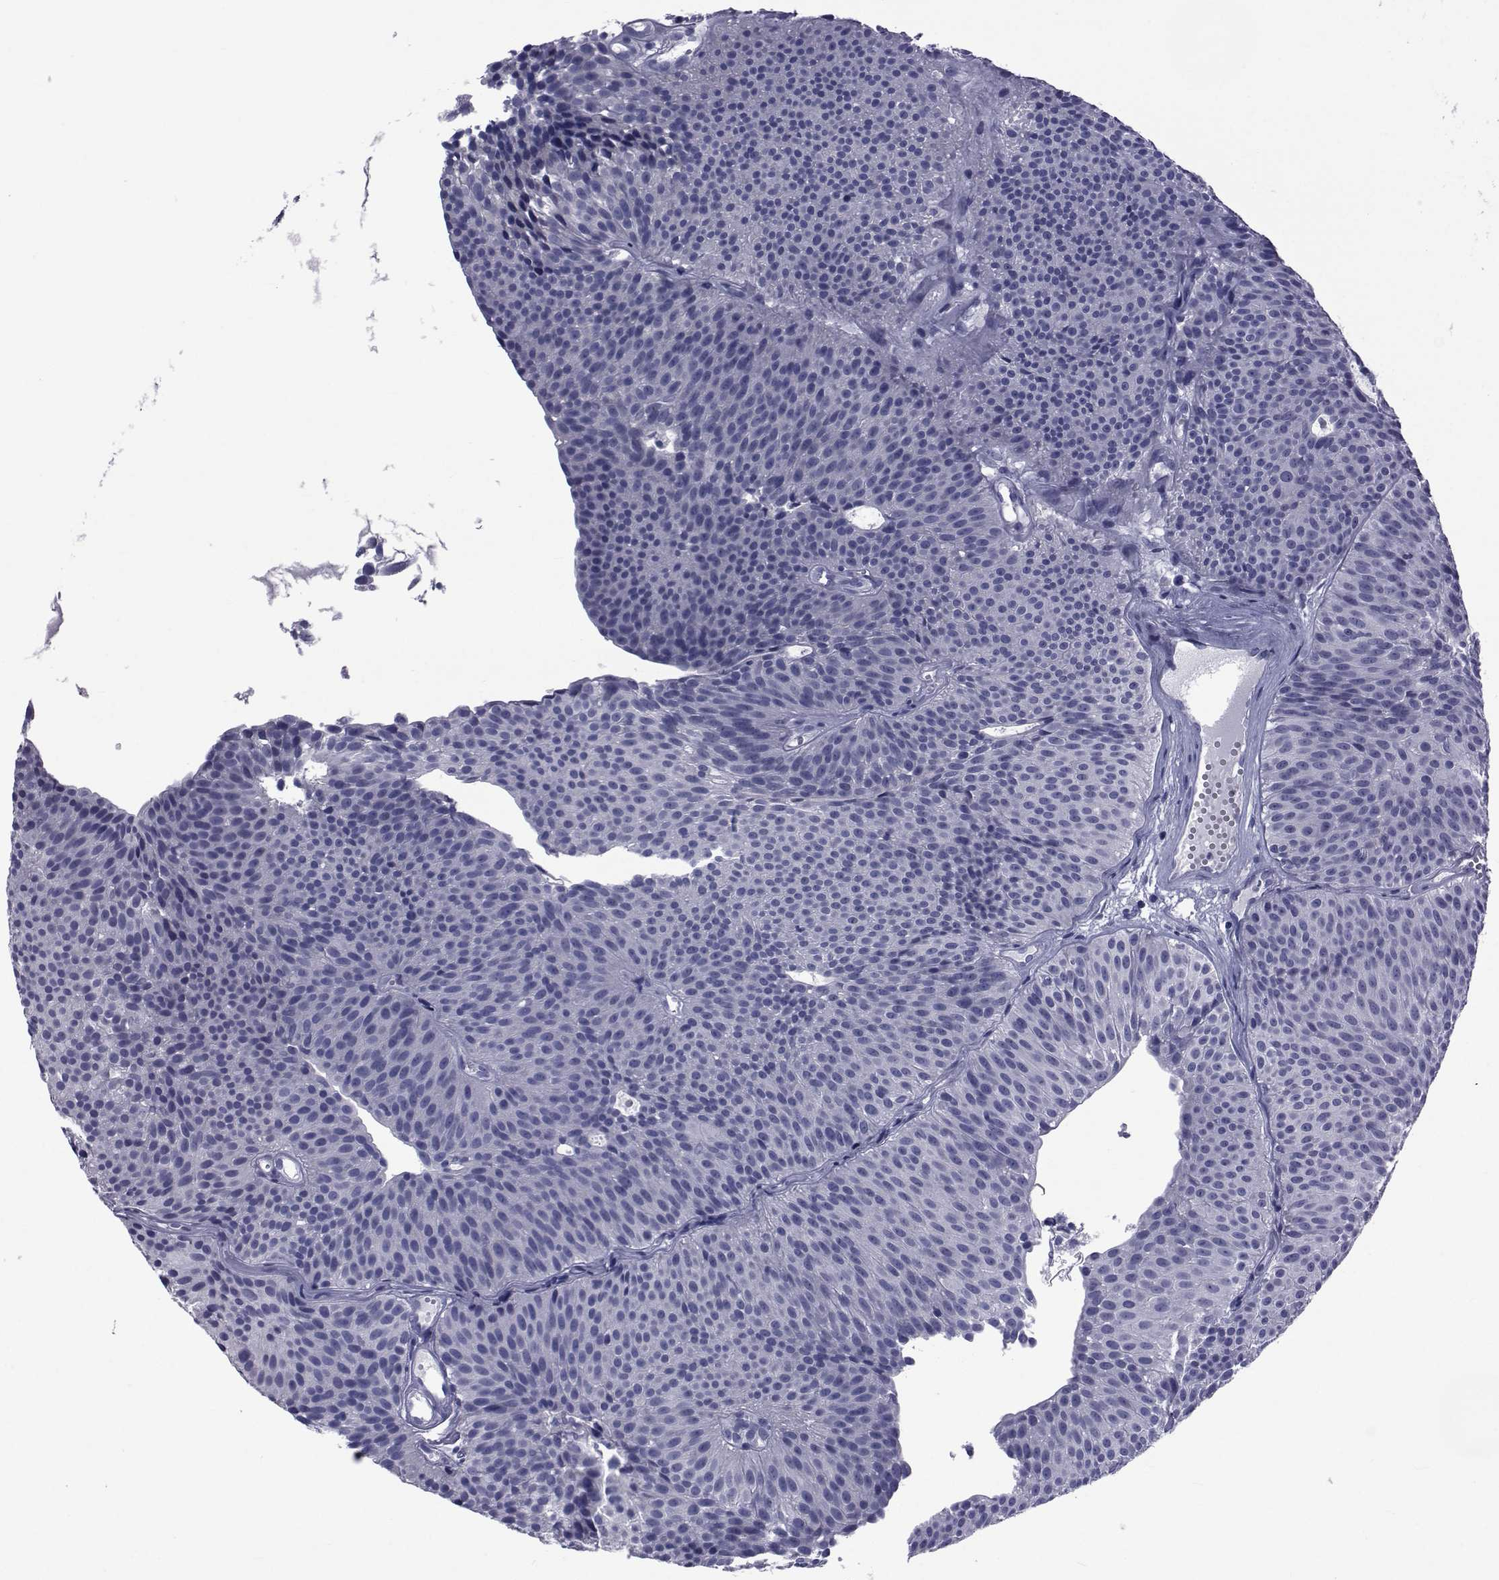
{"staining": {"intensity": "negative", "quantity": "none", "location": "none"}, "tissue": "urothelial cancer", "cell_type": "Tumor cells", "image_type": "cancer", "snomed": [{"axis": "morphology", "description": "Urothelial carcinoma, Low grade"}, {"axis": "topography", "description": "Urinary bladder"}], "caption": "Immunohistochemical staining of urothelial carcinoma (low-grade) shows no significant positivity in tumor cells.", "gene": "GKAP1", "patient": {"sex": "male", "age": 63}}